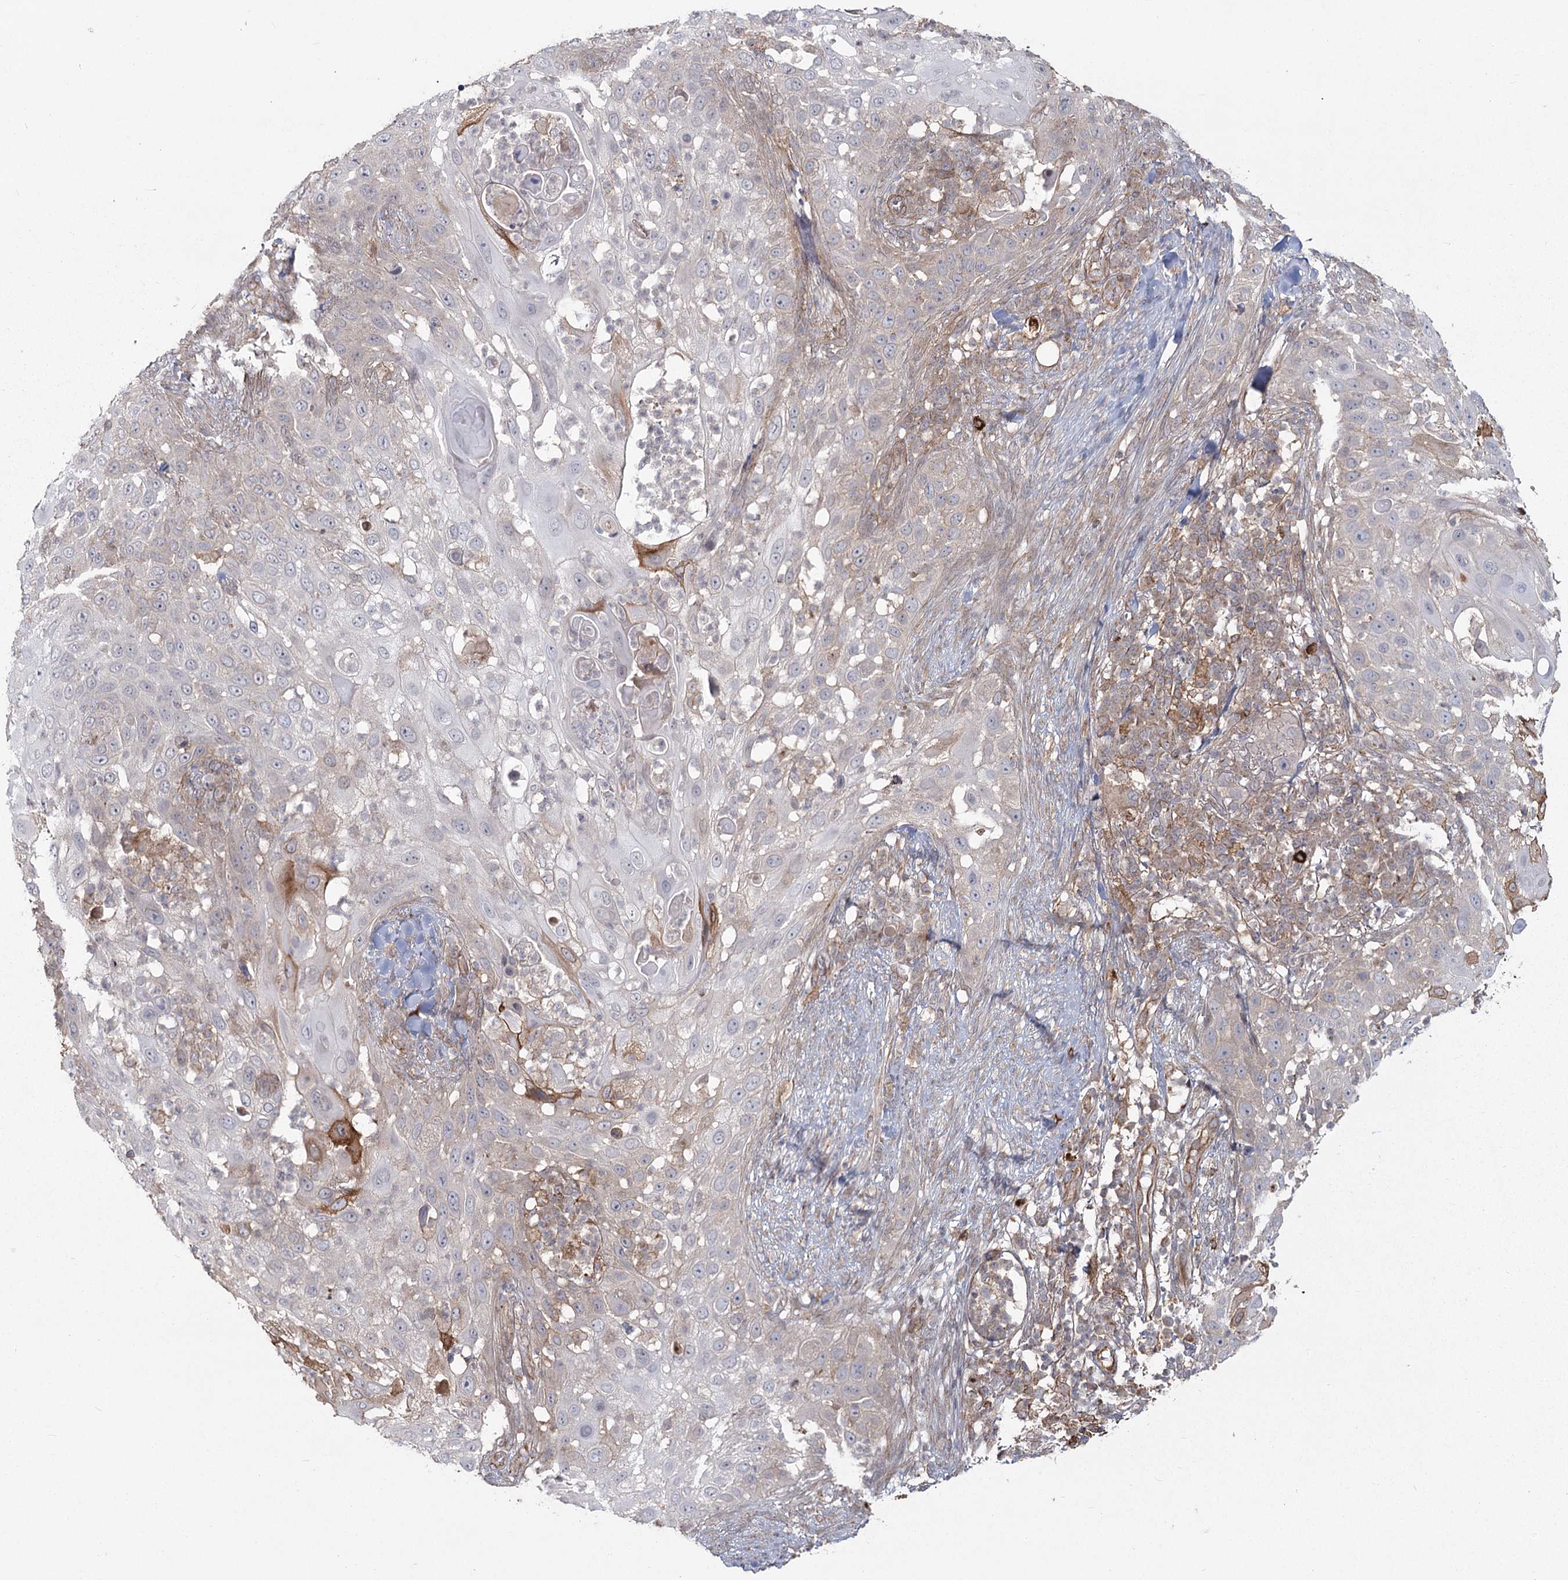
{"staining": {"intensity": "strong", "quantity": "<25%", "location": "cytoplasmic/membranous"}, "tissue": "skin cancer", "cell_type": "Tumor cells", "image_type": "cancer", "snomed": [{"axis": "morphology", "description": "Squamous cell carcinoma, NOS"}, {"axis": "topography", "description": "Skin"}], "caption": "A photomicrograph of skin cancer (squamous cell carcinoma) stained for a protein reveals strong cytoplasmic/membranous brown staining in tumor cells.", "gene": "AP2M1", "patient": {"sex": "female", "age": 44}}